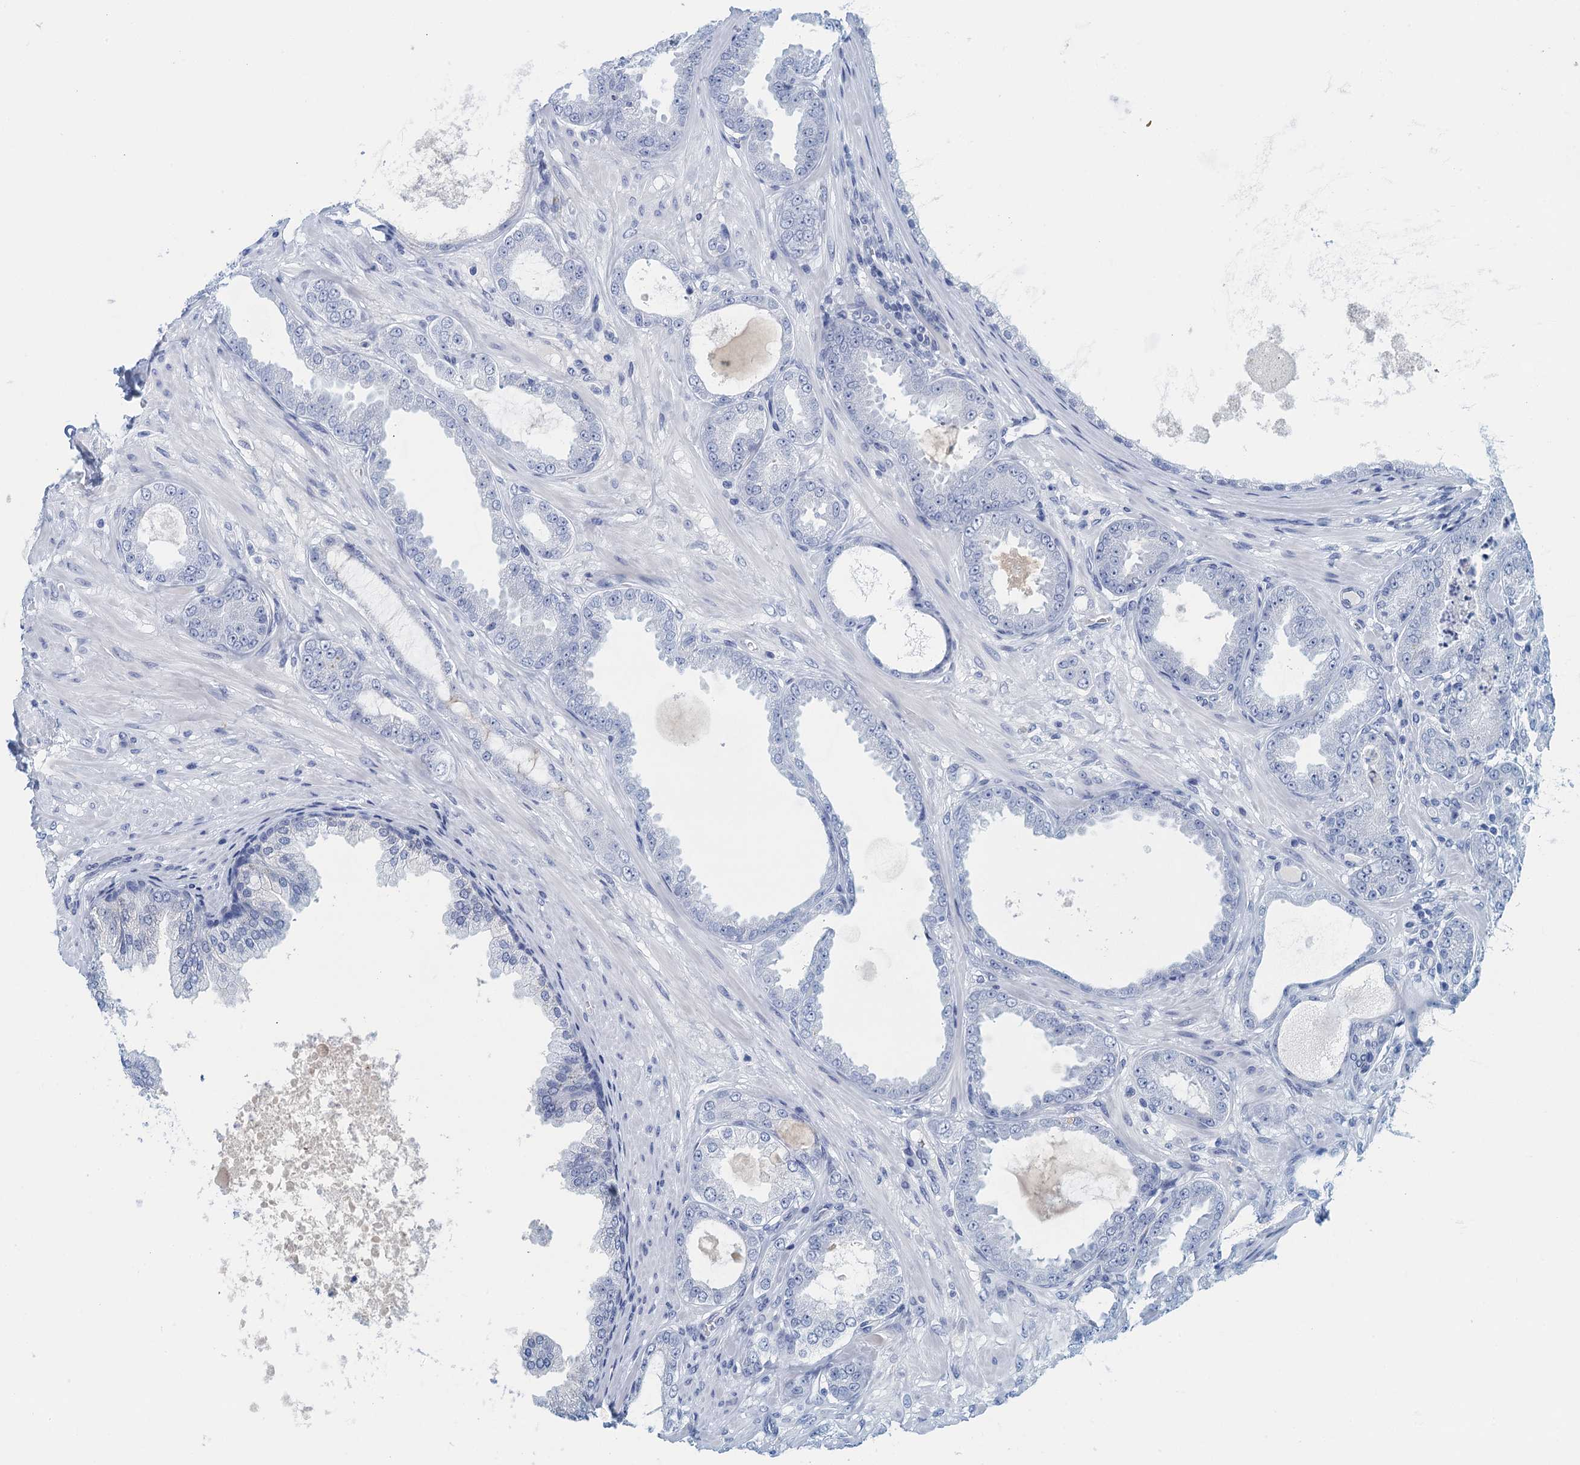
{"staining": {"intensity": "negative", "quantity": "none", "location": "none"}, "tissue": "prostate cancer", "cell_type": "Tumor cells", "image_type": "cancer", "snomed": [{"axis": "morphology", "description": "Adenocarcinoma, Low grade"}, {"axis": "topography", "description": "Prostate"}], "caption": "This image is of prostate cancer stained with immunohistochemistry (IHC) to label a protein in brown with the nuclei are counter-stained blue. There is no staining in tumor cells.", "gene": "CYP51A1", "patient": {"sex": "male", "age": 63}}